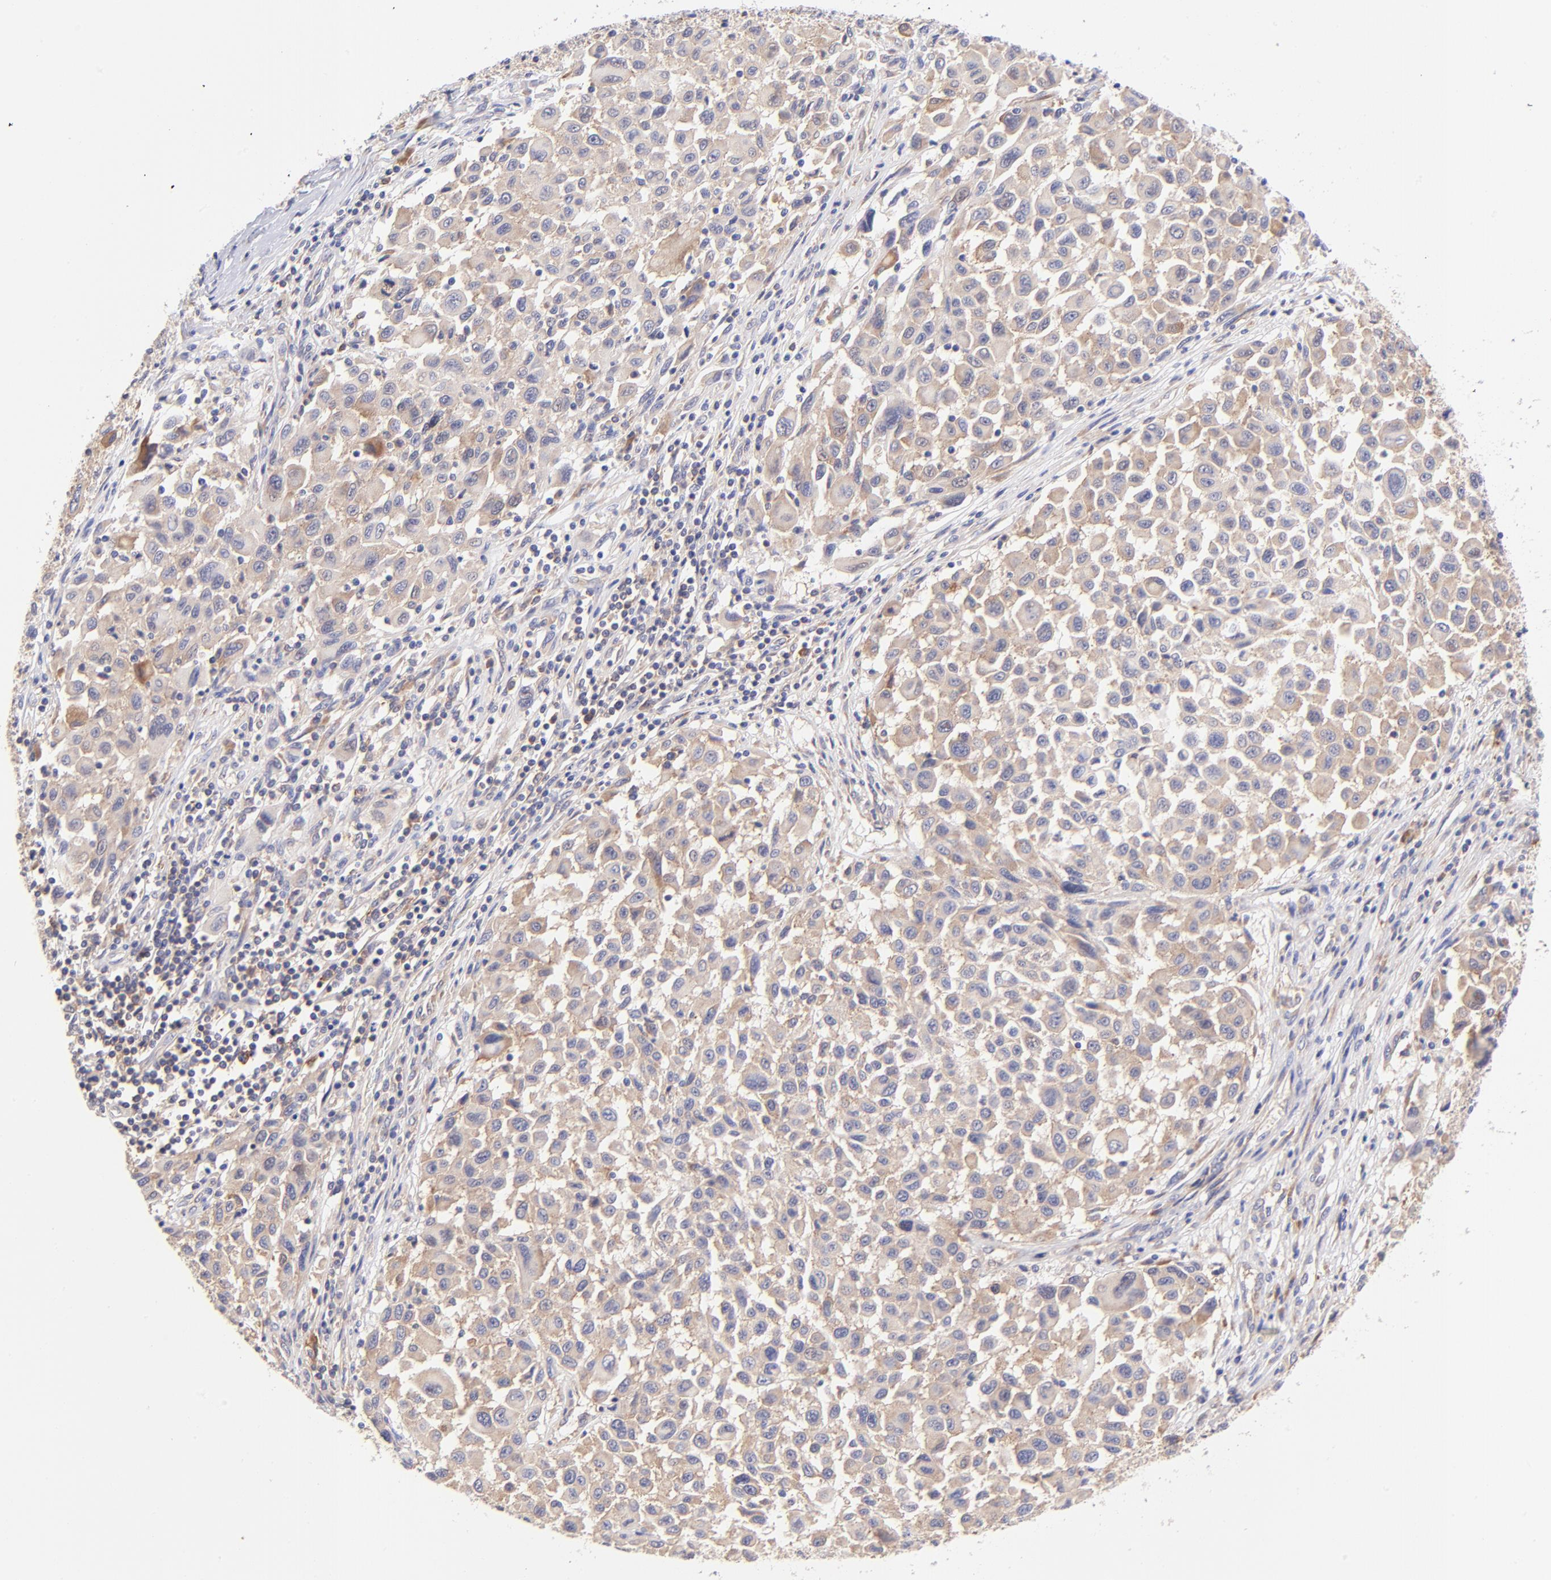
{"staining": {"intensity": "moderate", "quantity": ">75%", "location": "cytoplasmic/membranous"}, "tissue": "melanoma", "cell_type": "Tumor cells", "image_type": "cancer", "snomed": [{"axis": "morphology", "description": "Malignant melanoma, Metastatic site"}, {"axis": "topography", "description": "Lymph node"}], "caption": "IHC image of neoplastic tissue: human malignant melanoma (metastatic site) stained using IHC displays medium levels of moderate protein expression localized specifically in the cytoplasmic/membranous of tumor cells, appearing as a cytoplasmic/membranous brown color.", "gene": "RPL11", "patient": {"sex": "male", "age": 61}}